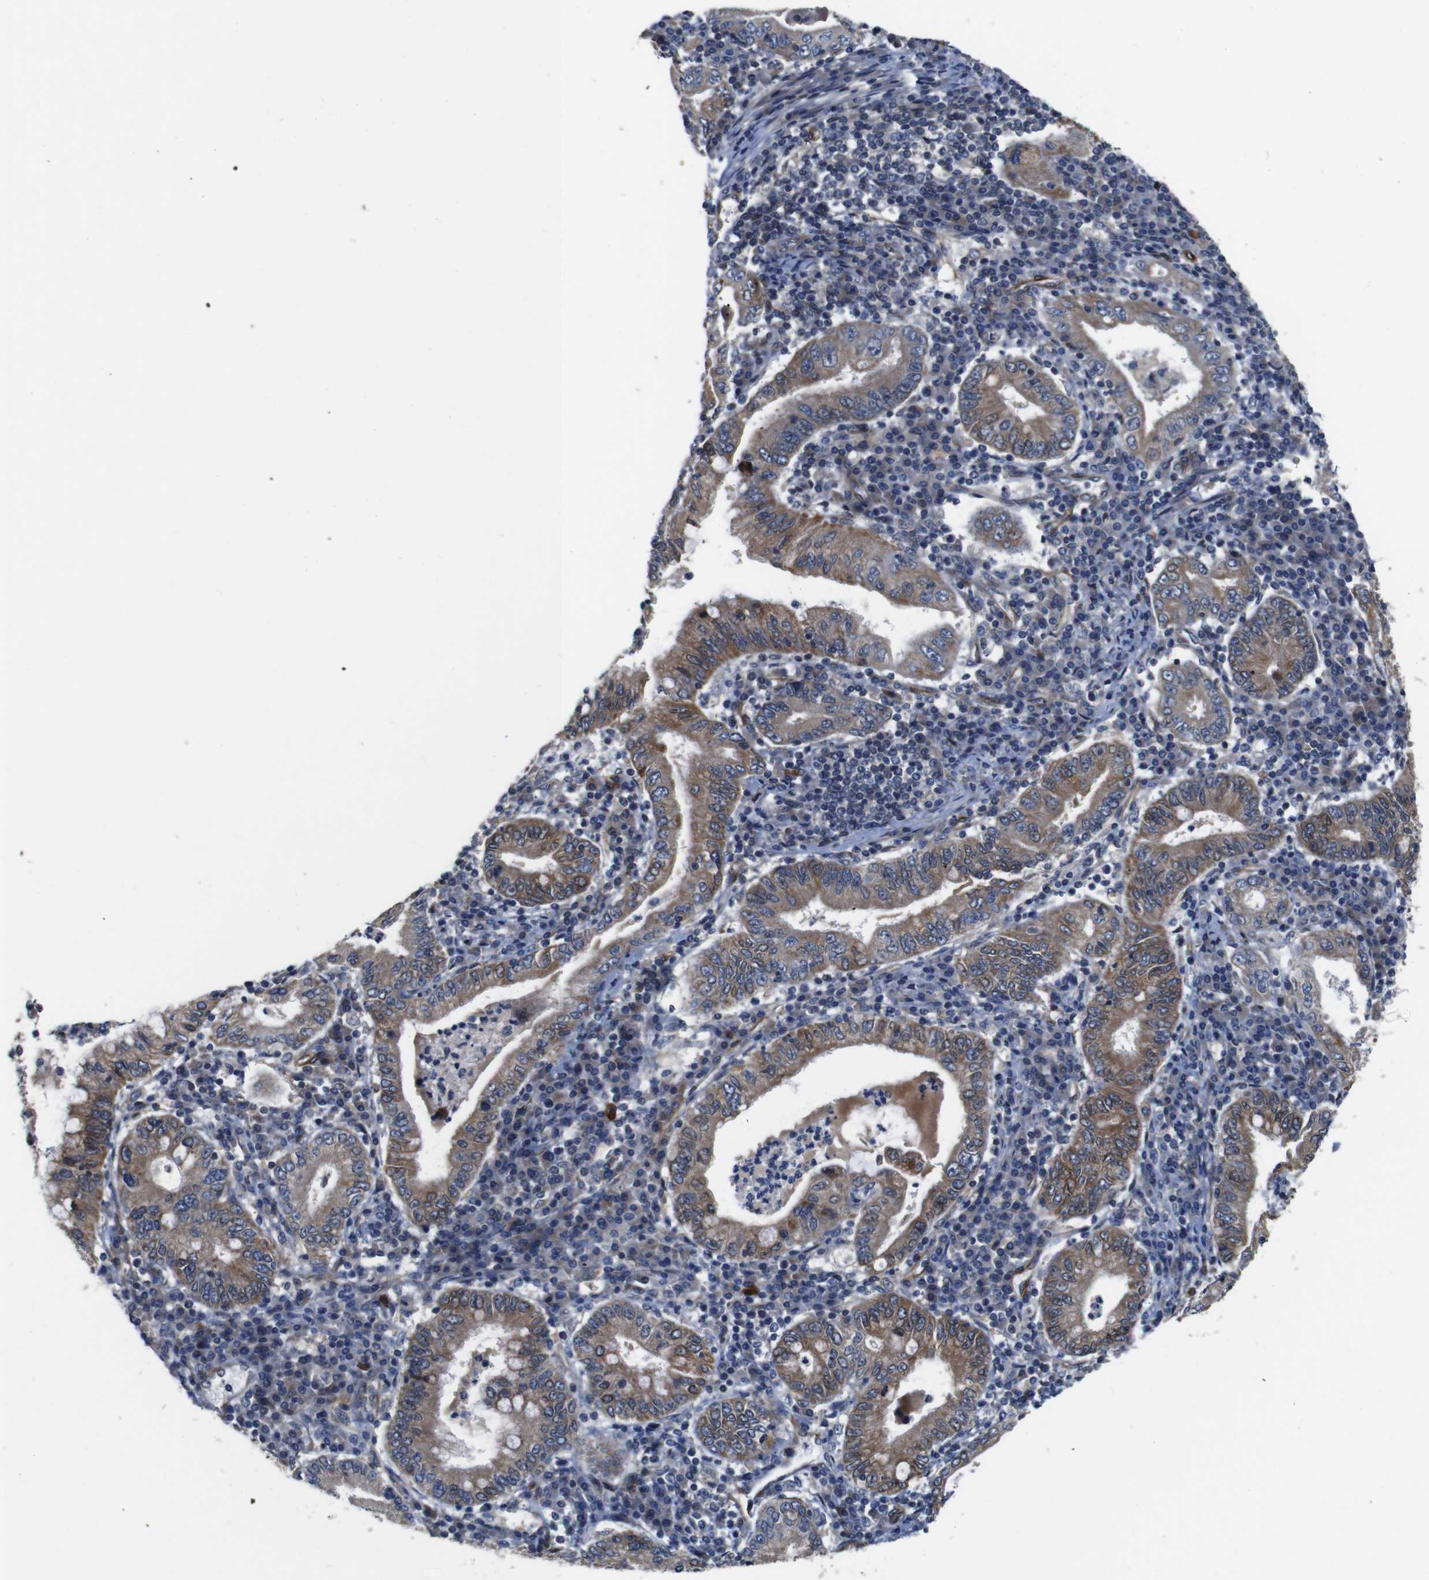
{"staining": {"intensity": "moderate", "quantity": ">75%", "location": "cytoplasmic/membranous,nuclear"}, "tissue": "stomach cancer", "cell_type": "Tumor cells", "image_type": "cancer", "snomed": [{"axis": "morphology", "description": "Normal tissue, NOS"}, {"axis": "morphology", "description": "Adenocarcinoma, NOS"}, {"axis": "topography", "description": "Esophagus"}, {"axis": "topography", "description": "Stomach, upper"}, {"axis": "topography", "description": "Peripheral nerve tissue"}], "caption": "Immunohistochemistry (IHC) staining of stomach cancer, which reveals medium levels of moderate cytoplasmic/membranous and nuclear staining in about >75% of tumor cells indicating moderate cytoplasmic/membranous and nuclear protein positivity. The staining was performed using DAB (3,3'-diaminobenzidine) (brown) for protein detection and nuclei were counterstained in hematoxylin (blue).", "gene": "GGT7", "patient": {"sex": "male", "age": 62}}